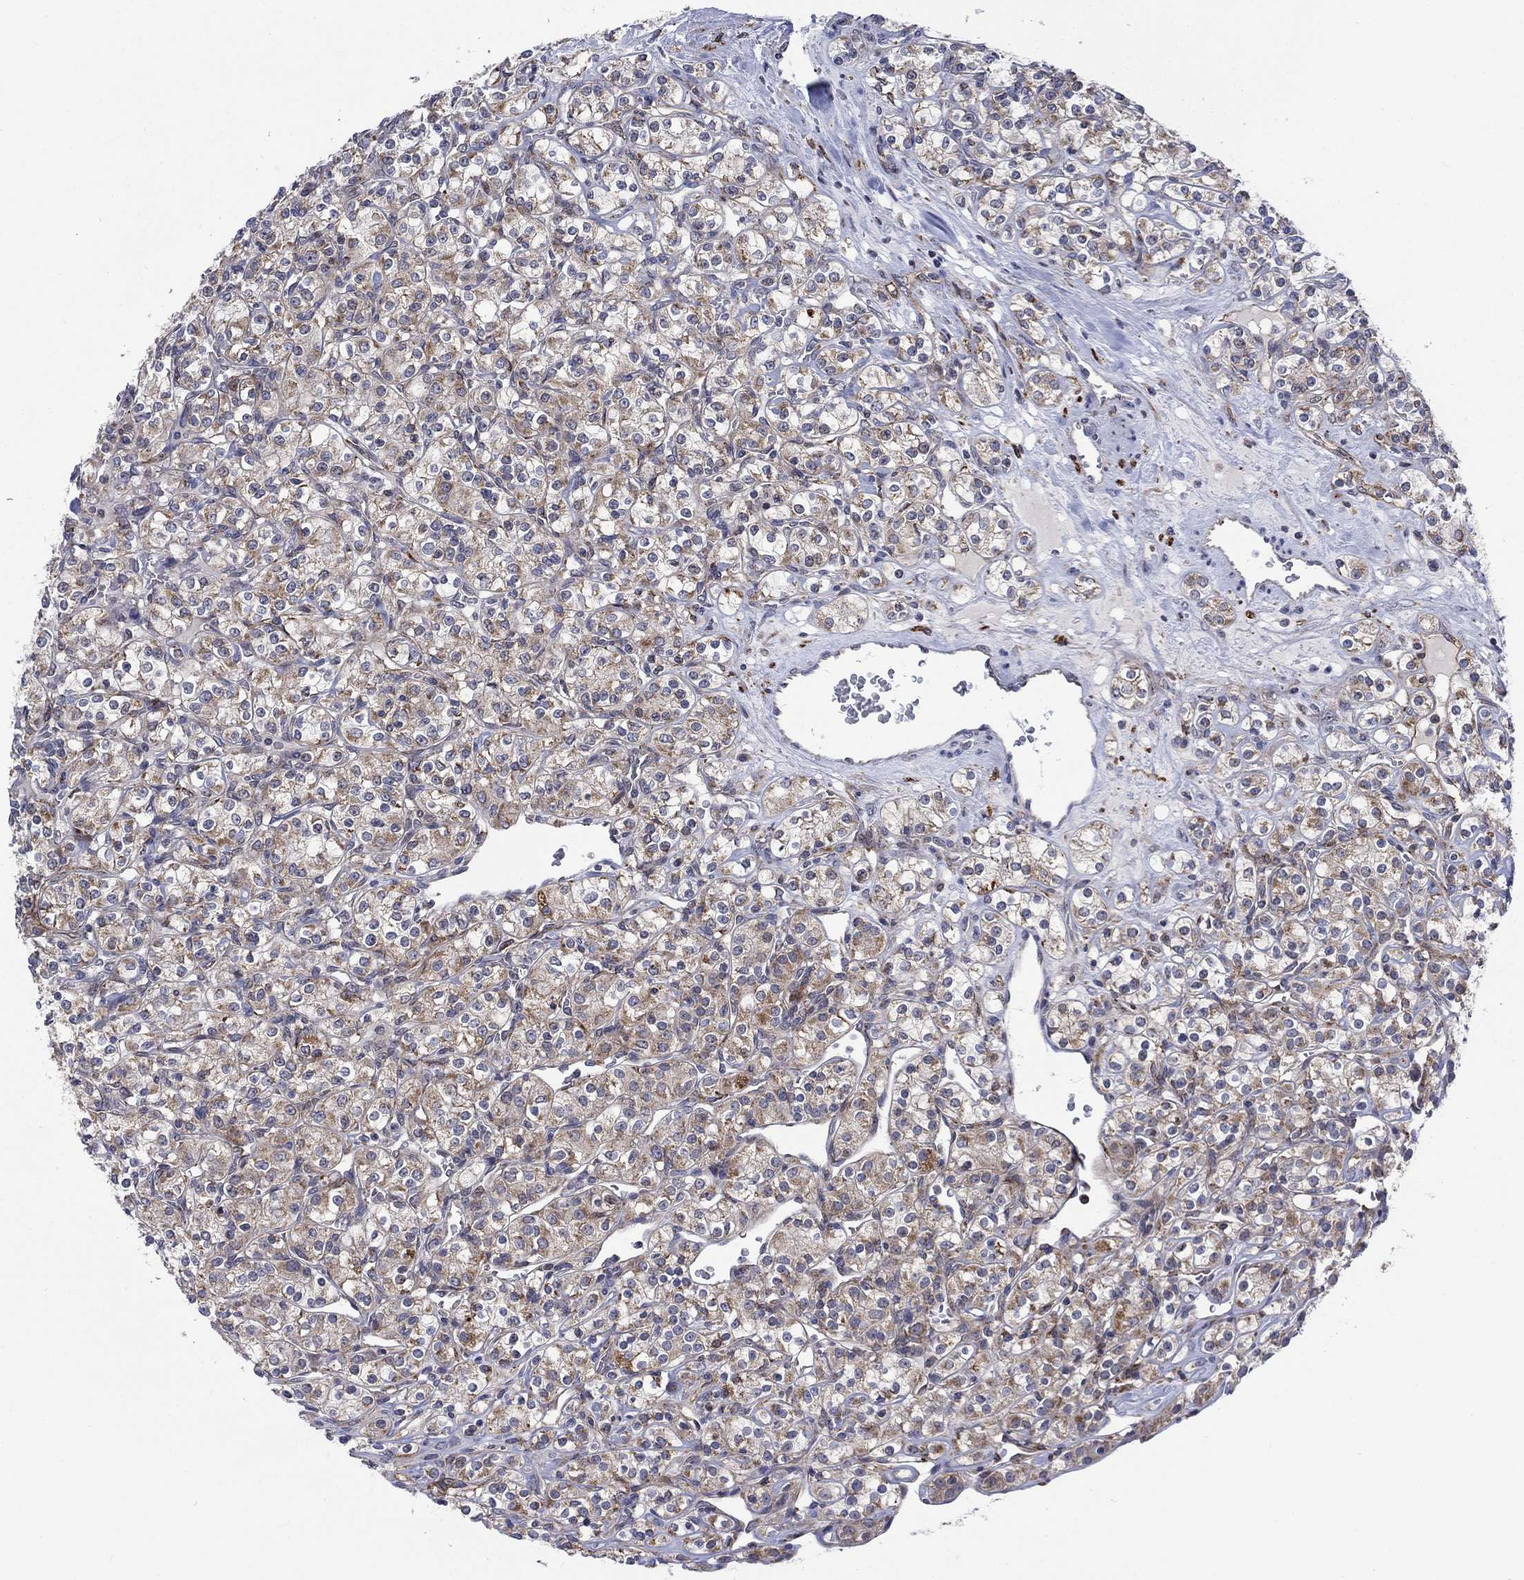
{"staining": {"intensity": "moderate", "quantity": "25%-75%", "location": "cytoplasmic/membranous"}, "tissue": "renal cancer", "cell_type": "Tumor cells", "image_type": "cancer", "snomed": [{"axis": "morphology", "description": "Adenocarcinoma, NOS"}, {"axis": "topography", "description": "Kidney"}], "caption": "High-power microscopy captured an immunohistochemistry (IHC) image of renal cancer (adenocarcinoma), revealing moderate cytoplasmic/membranous staining in about 25%-75% of tumor cells.", "gene": "SLC35F2", "patient": {"sex": "male", "age": 77}}